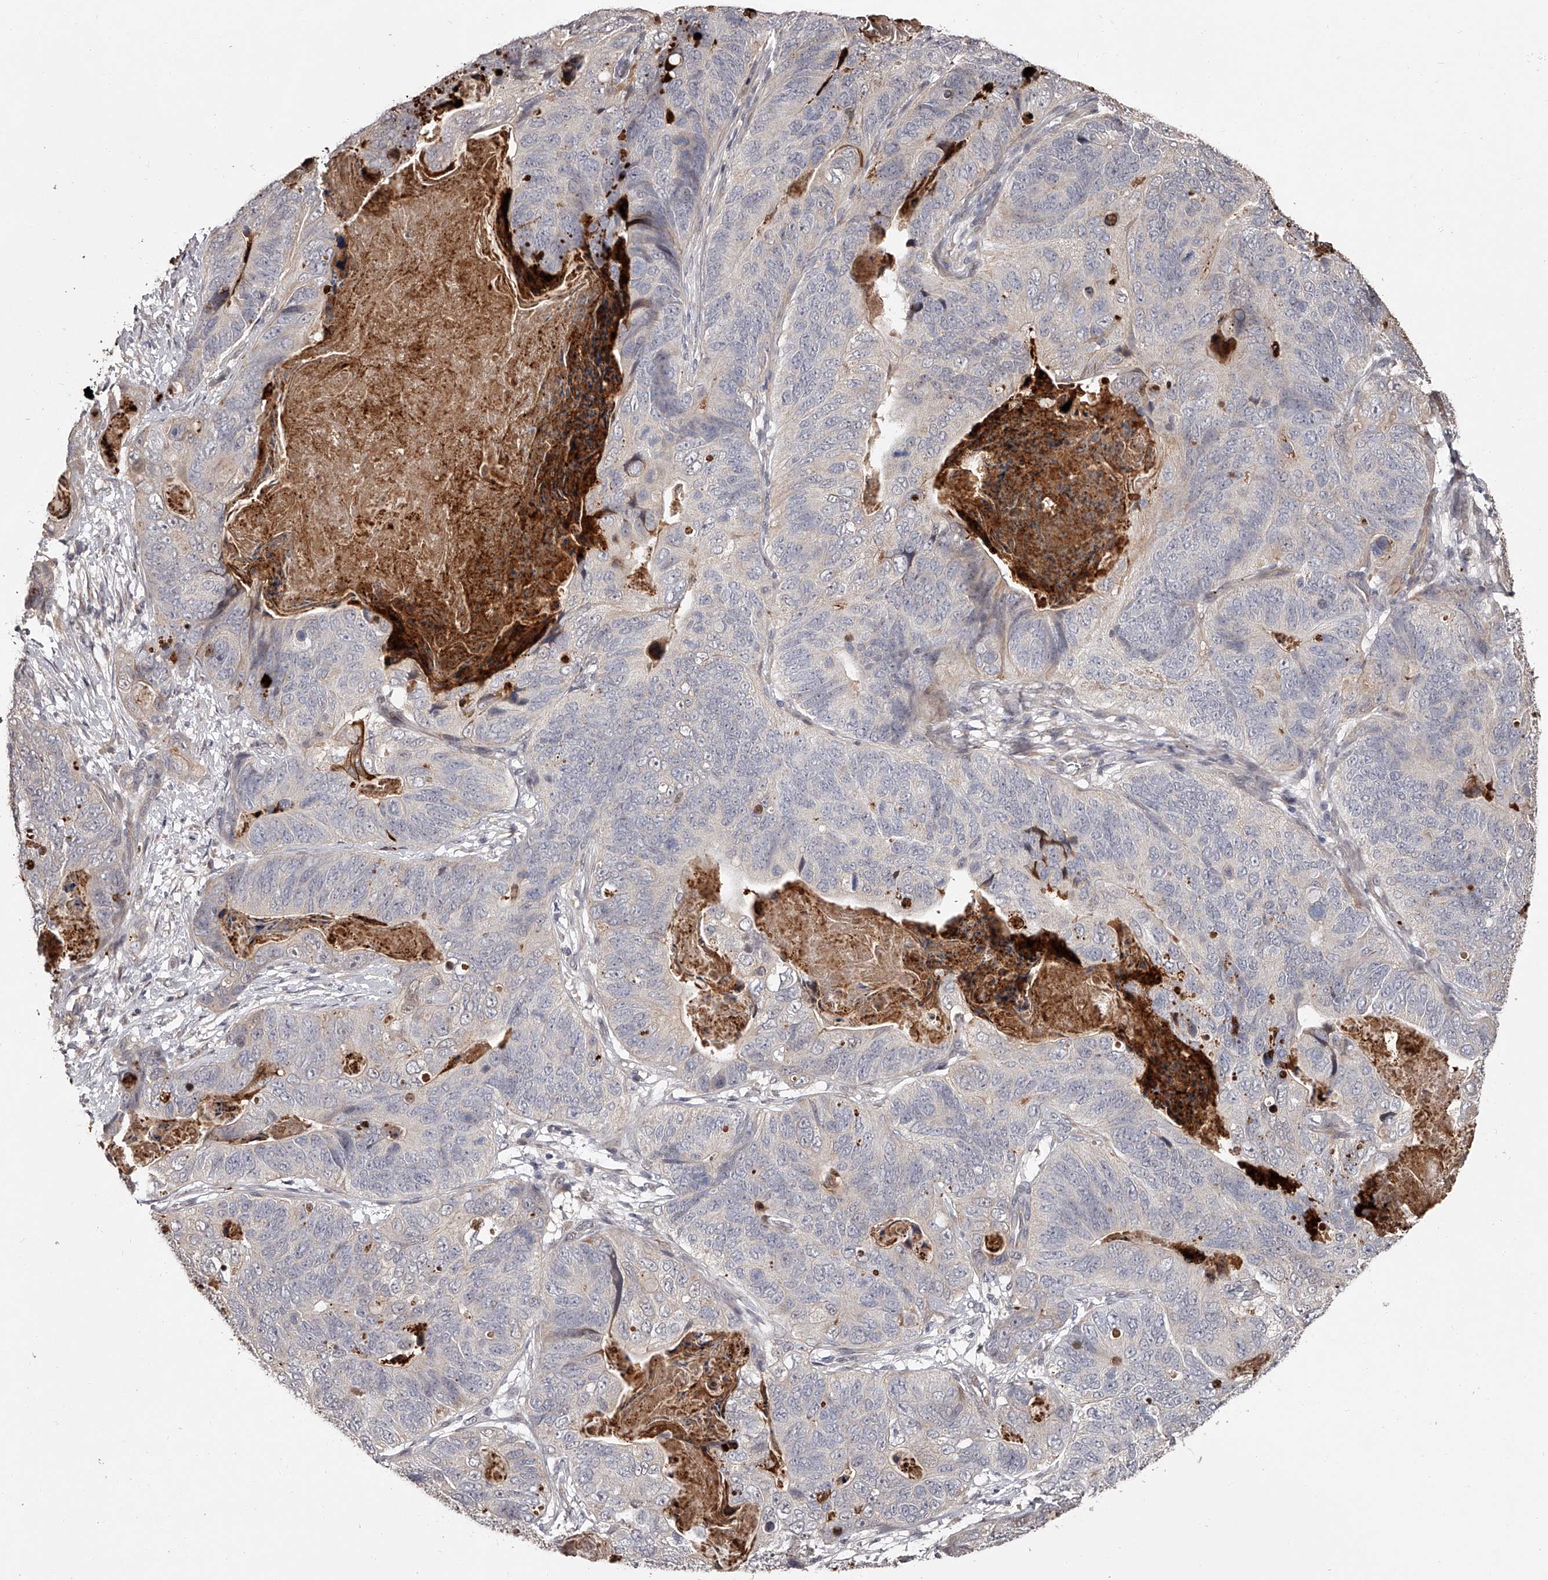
{"staining": {"intensity": "negative", "quantity": "none", "location": "none"}, "tissue": "stomach cancer", "cell_type": "Tumor cells", "image_type": "cancer", "snomed": [{"axis": "morphology", "description": "Normal tissue, NOS"}, {"axis": "morphology", "description": "Adenocarcinoma, NOS"}, {"axis": "topography", "description": "Stomach"}], "caption": "An immunohistochemistry micrograph of stomach adenocarcinoma is shown. There is no staining in tumor cells of stomach adenocarcinoma.", "gene": "URGCP", "patient": {"sex": "female", "age": 89}}